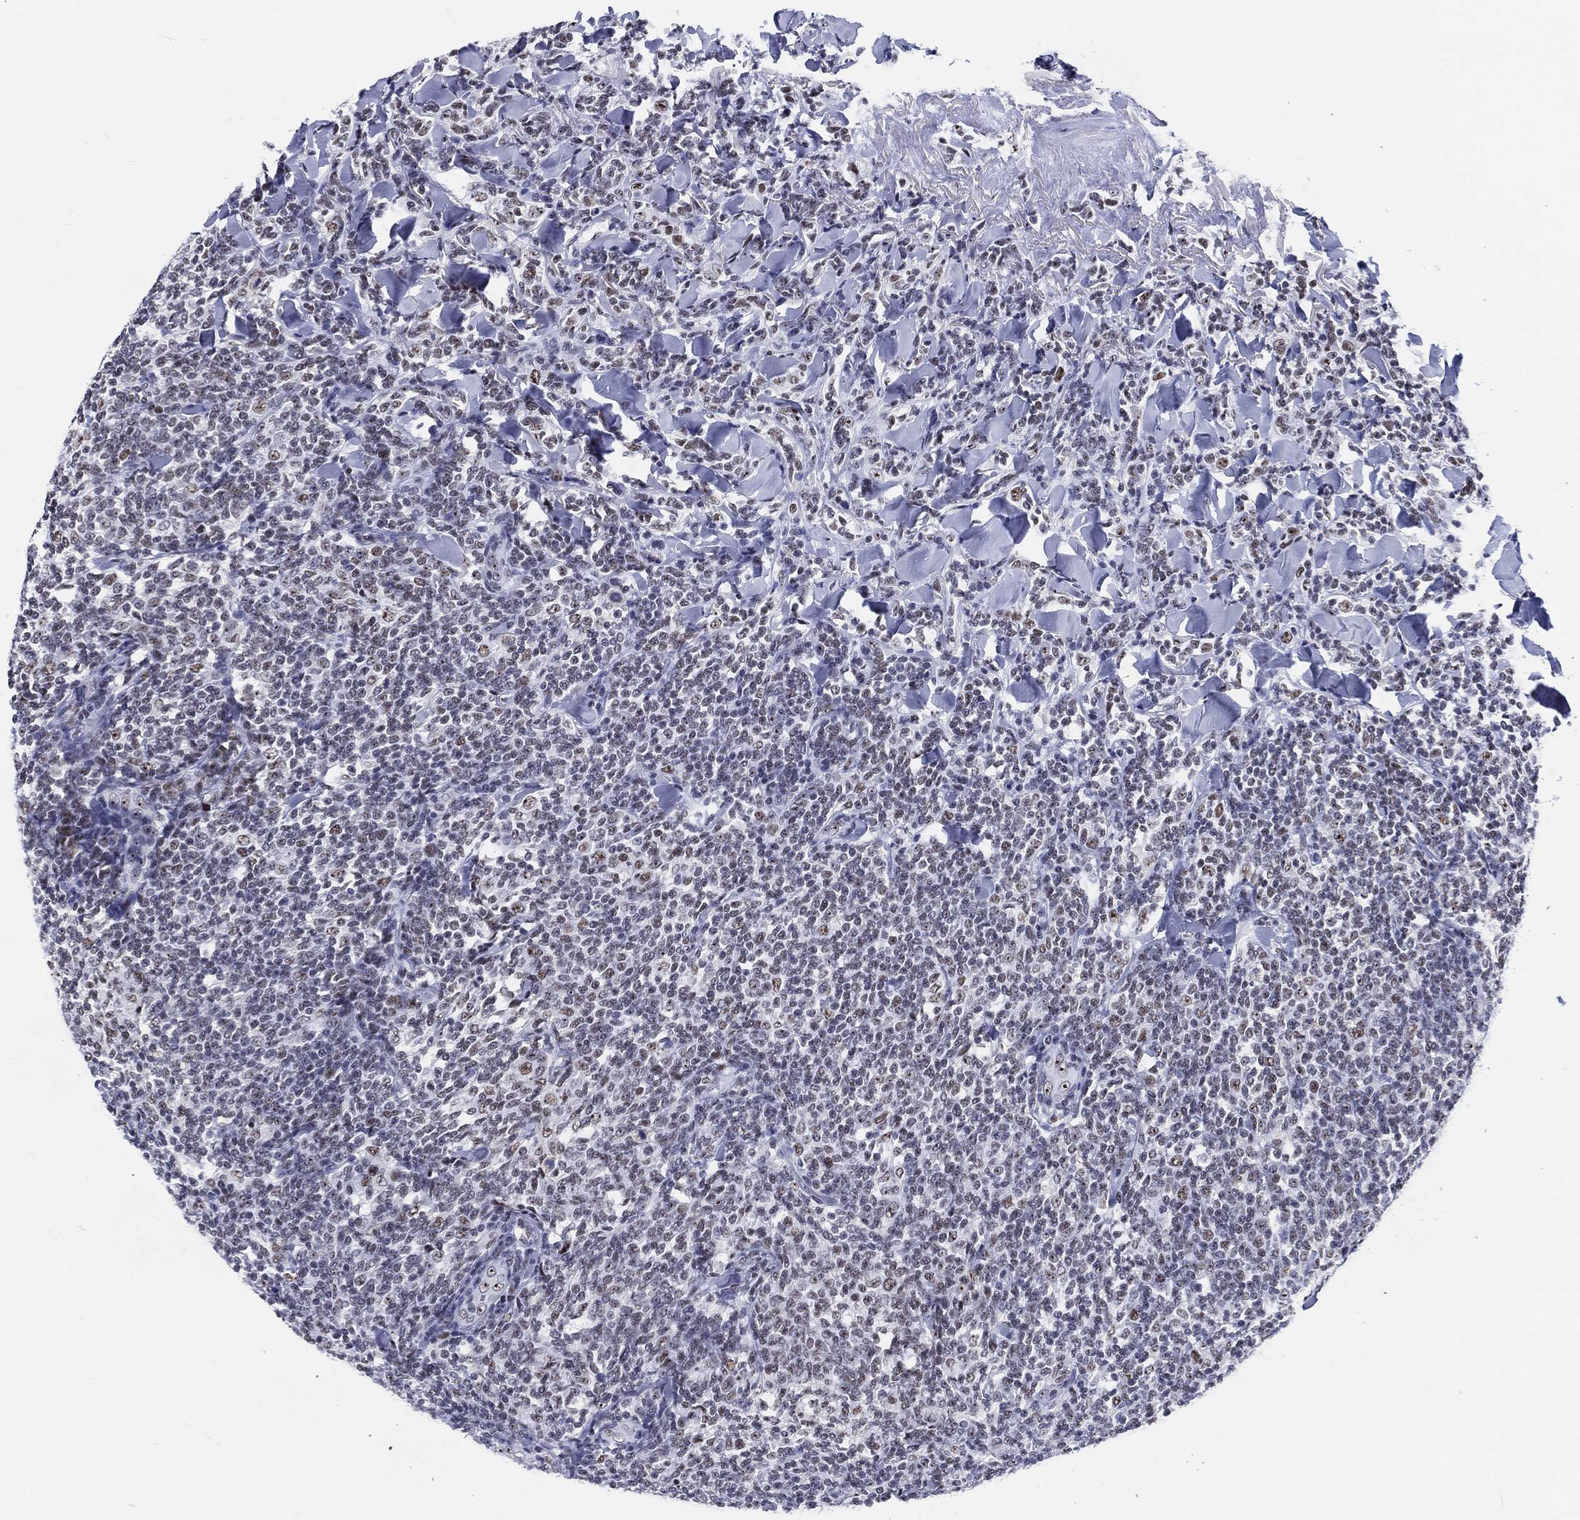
{"staining": {"intensity": "weak", "quantity": "<25%", "location": "nuclear"}, "tissue": "lymphoma", "cell_type": "Tumor cells", "image_type": "cancer", "snomed": [{"axis": "morphology", "description": "Malignant lymphoma, non-Hodgkin's type, Low grade"}, {"axis": "topography", "description": "Lymph node"}], "caption": "High magnification brightfield microscopy of lymphoma stained with DAB (3,3'-diaminobenzidine) (brown) and counterstained with hematoxylin (blue): tumor cells show no significant positivity. Nuclei are stained in blue.", "gene": "MAPK8IP1", "patient": {"sex": "female", "age": 56}}